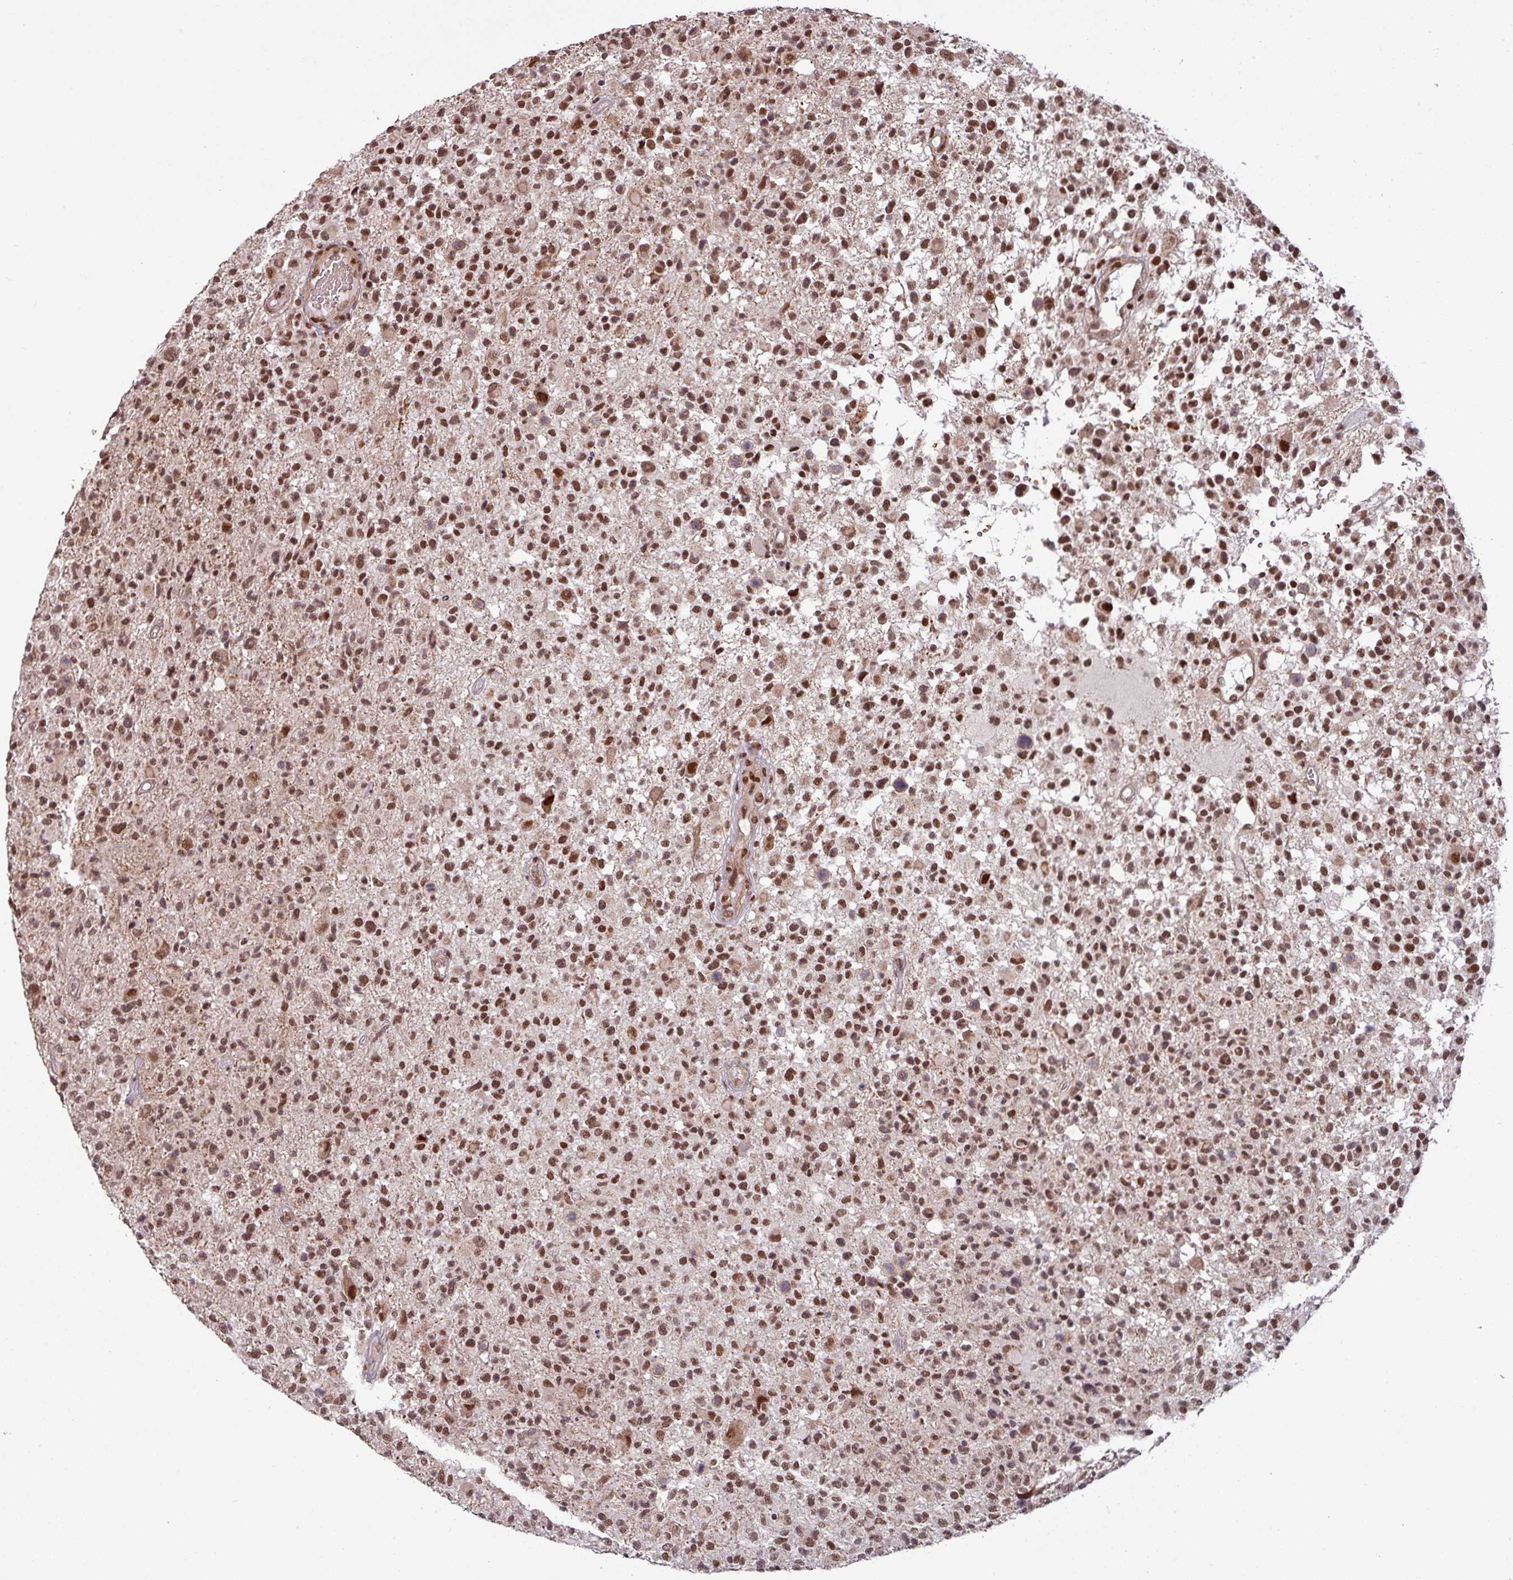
{"staining": {"intensity": "strong", "quantity": ">75%", "location": "nuclear"}, "tissue": "glioma", "cell_type": "Tumor cells", "image_type": "cancer", "snomed": [{"axis": "morphology", "description": "Glioma, malignant, High grade"}, {"axis": "morphology", "description": "Glioblastoma, NOS"}, {"axis": "topography", "description": "Brain"}], "caption": "IHC photomicrograph of neoplastic tissue: glioma stained using IHC reveals high levels of strong protein expression localized specifically in the nuclear of tumor cells, appearing as a nuclear brown color.", "gene": "PHF23", "patient": {"sex": "male", "age": 60}}